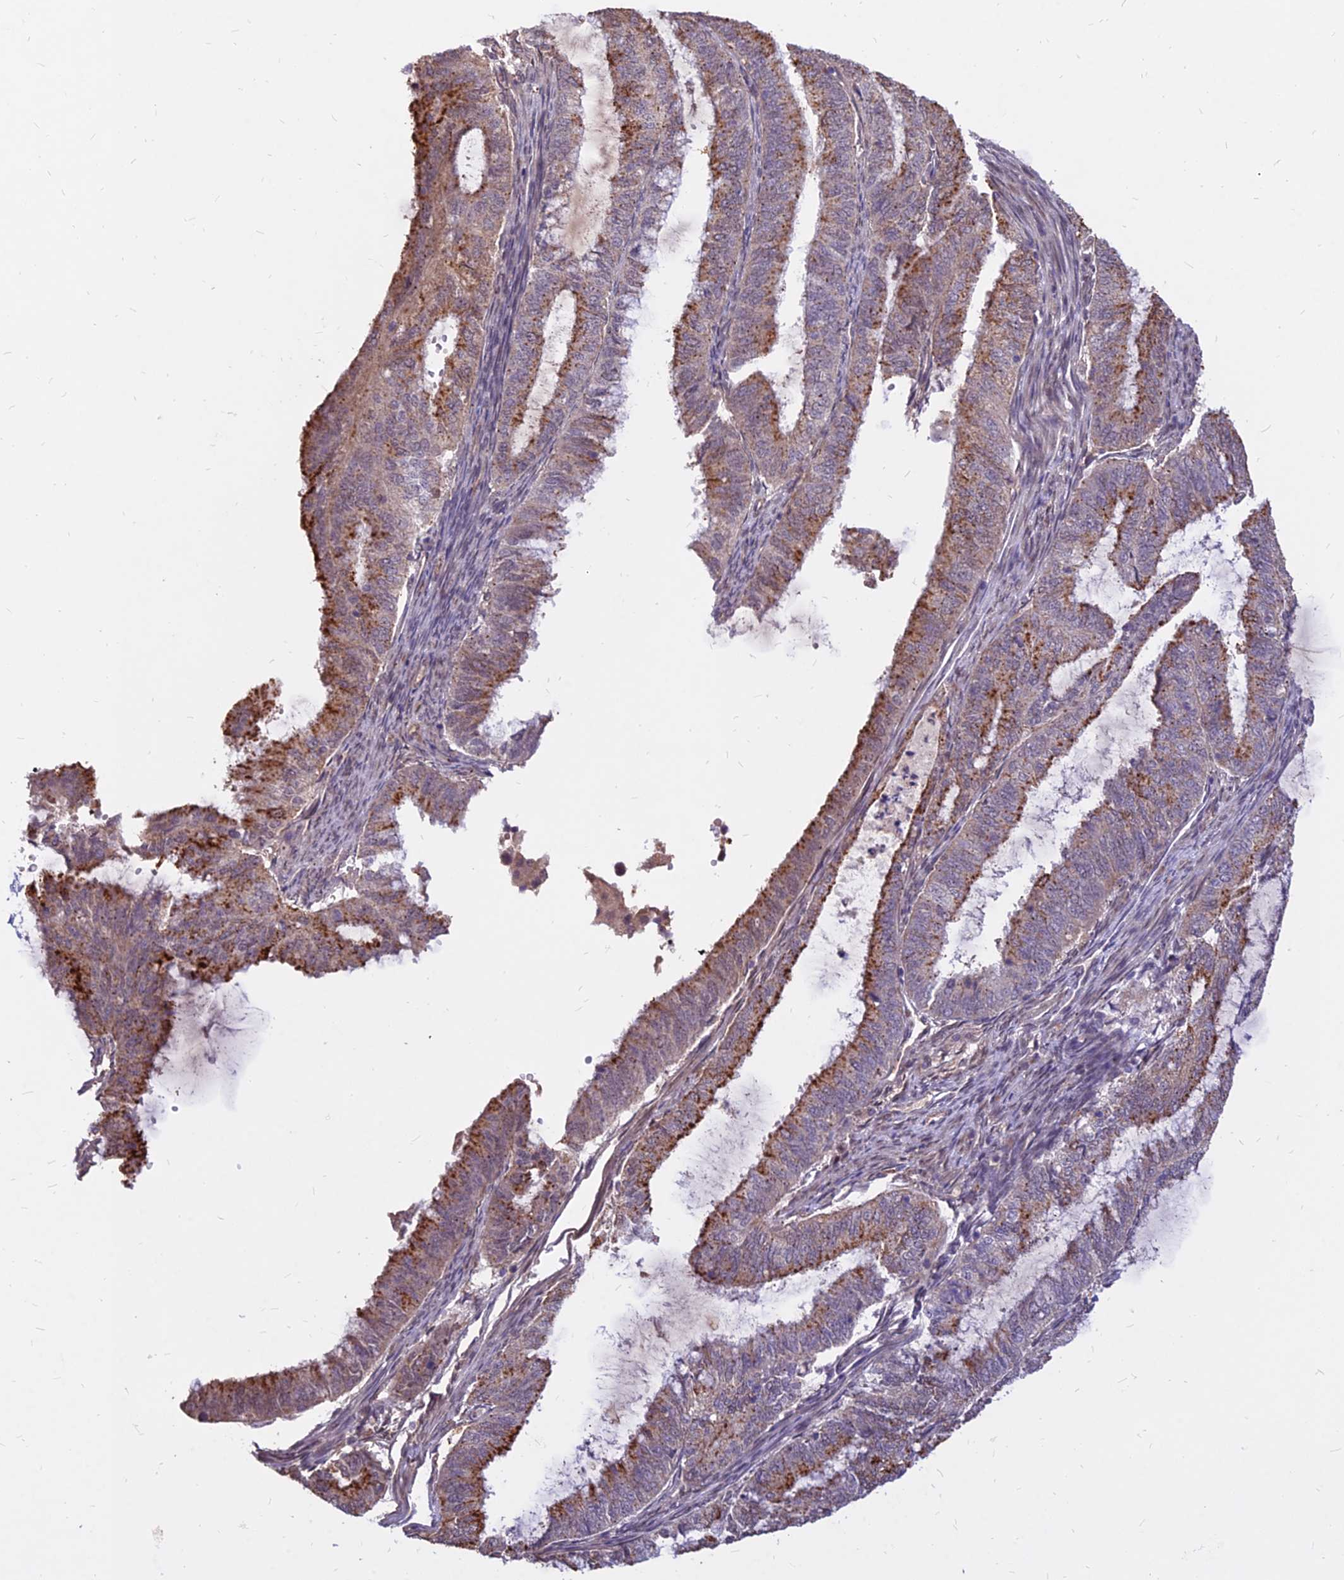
{"staining": {"intensity": "strong", "quantity": "25%-75%", "location": "cytoplasmic/membranous"}, "tissue": "endometrial cancer", "cell_type": "Tumor cells", "image_type": "cancer", "snomed": [{"axis": "morphology", "description": "Adenocarcinoma, NOS"}, {"axis": "topography", "description": "Endometrium"}], "caption": "Human adenocarcinoma (endometrial) stained with a protein marker shows strong staining in tumor cells.", "gene": "C11orf68", "patient": {"sex": "female", "age": 51}}